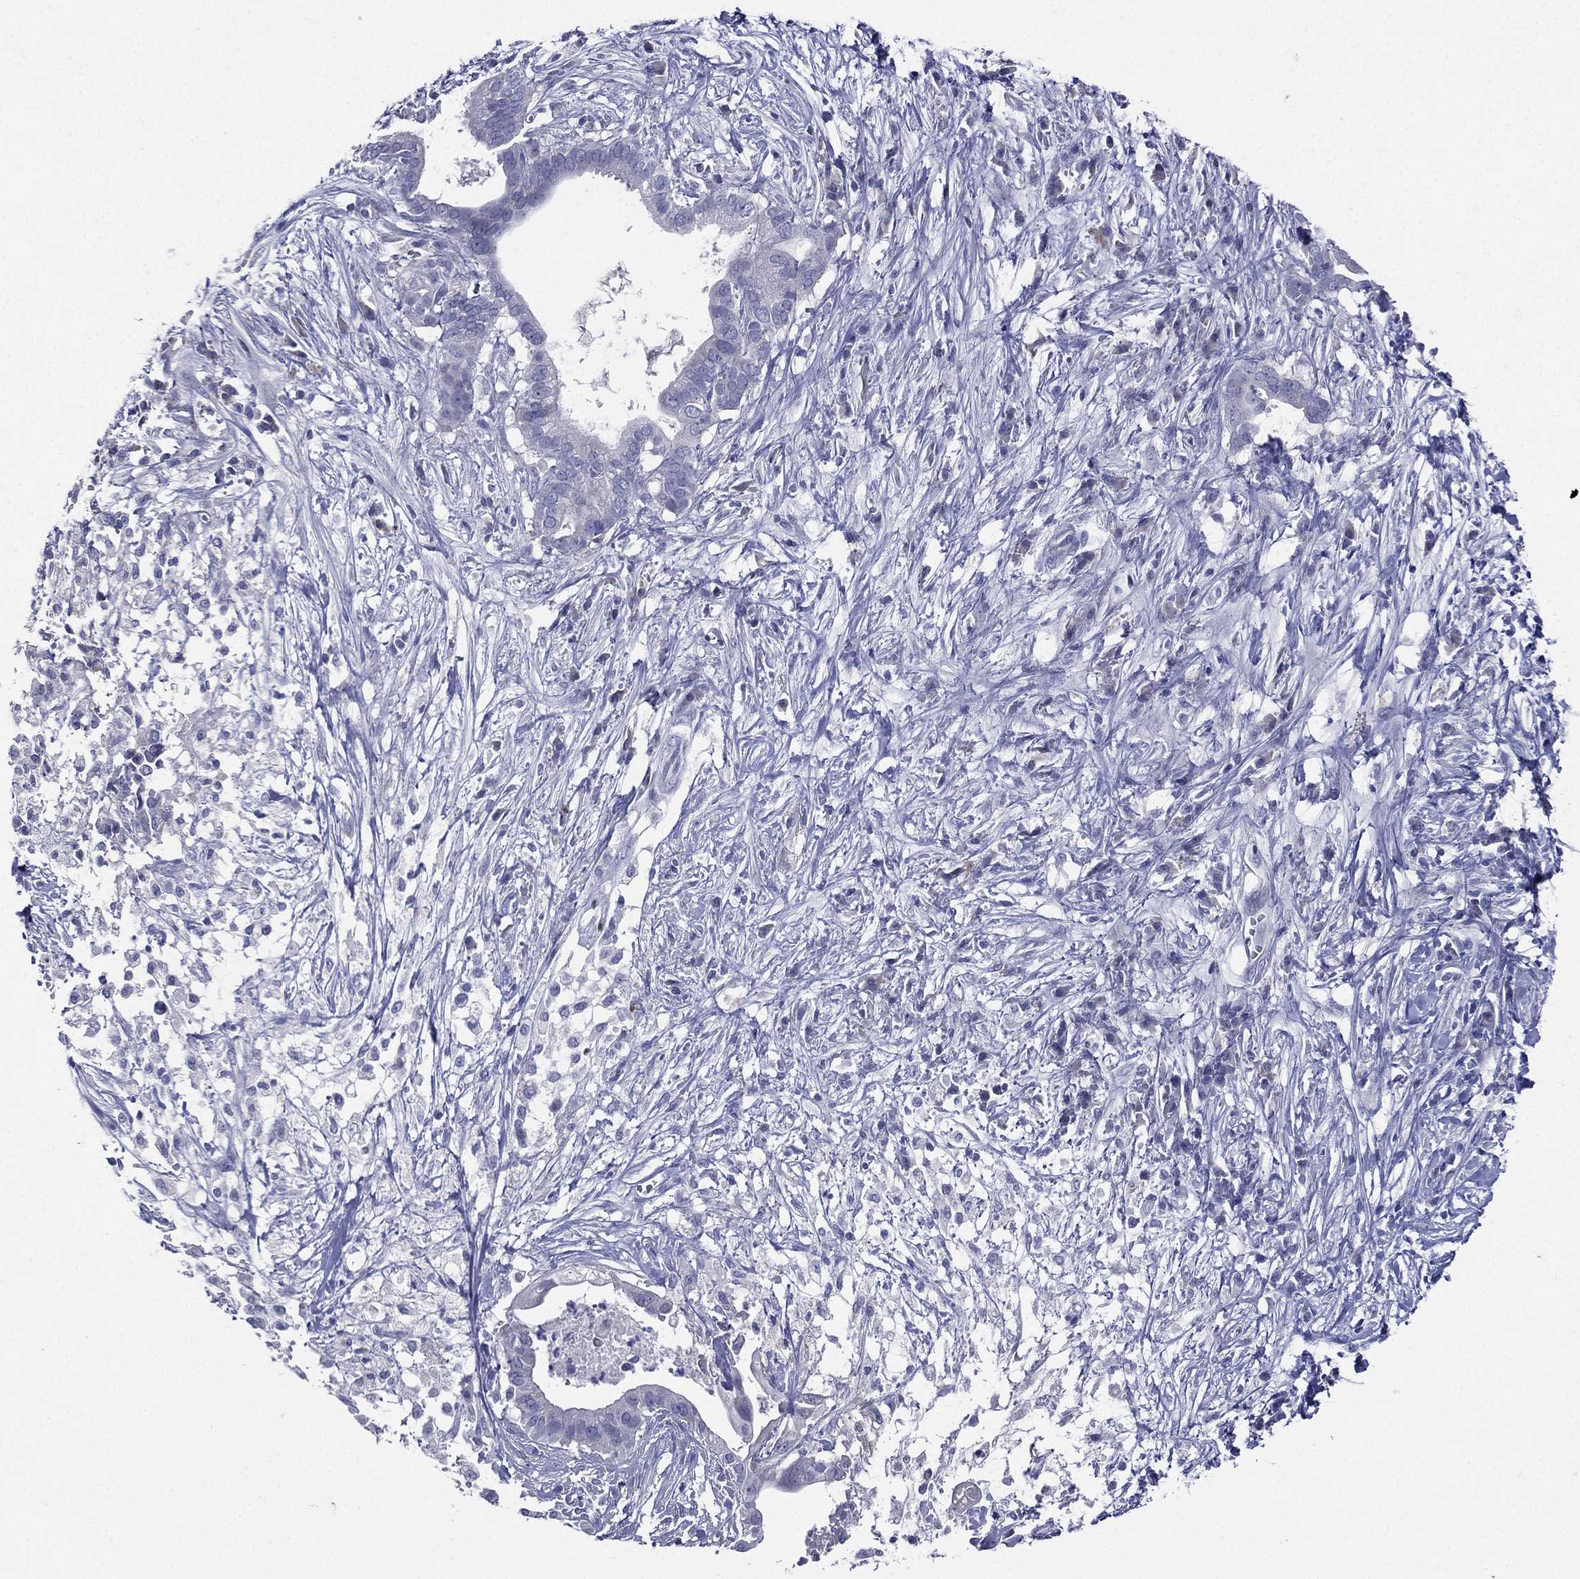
{"staining": {"intensity": "negative", "quantity": "none", "location": "none"}, "tissue": "pancreatic cancer", "cell_type": "Tumor cells", "image_type": "cancer", "snomed": [{"axis": "morphology", "description": "Adenocarcinoma, NOS"}, {"axis": "topography", "description": "Pancreas"}], "caption": "This is an immunohistochemistry (IHC) image of human adenocarcinoma (pancreatic). There is no expression in tumor cells.", "gene": "TGM1", "patient": {"sex": "male", "age": 61}}